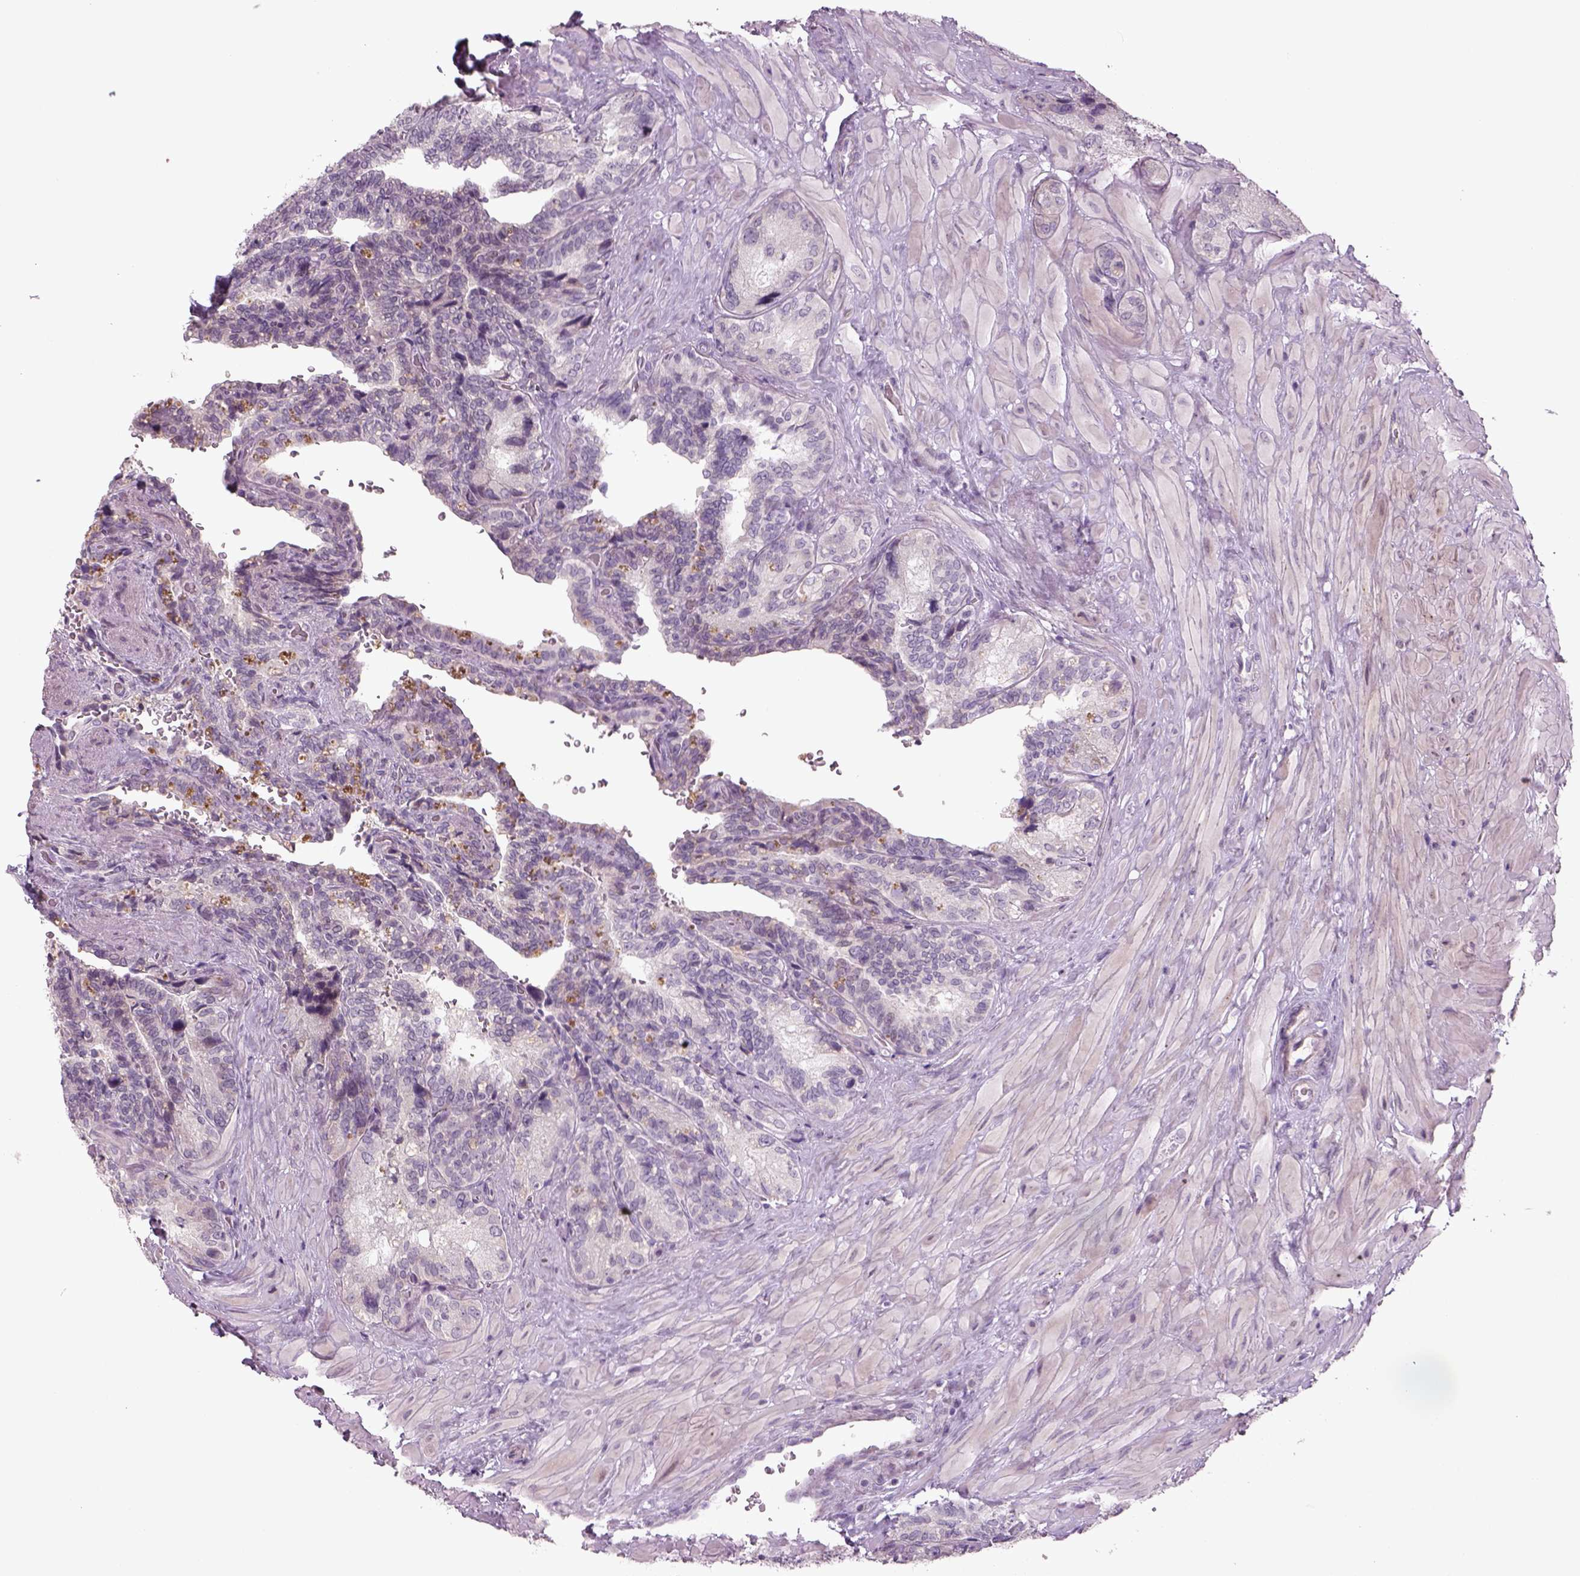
{"staining": {"intensity": "negative", "quantity": "none", "location": "none"}, "tissue": "seminal vesicle", "cell_type": "Glandular cells", "image_type": "normal", "snomed": [{"axis": "morphology", "description": "Normal tissue, NOS"}, {"axis": "topography", "description": "Seminal veicle"}], "caption": "IHC of benign human seminal vesicle displays no staining in glandular cells.", "gene": "PENK", "patient": {"sex": "male", "age": 69}}